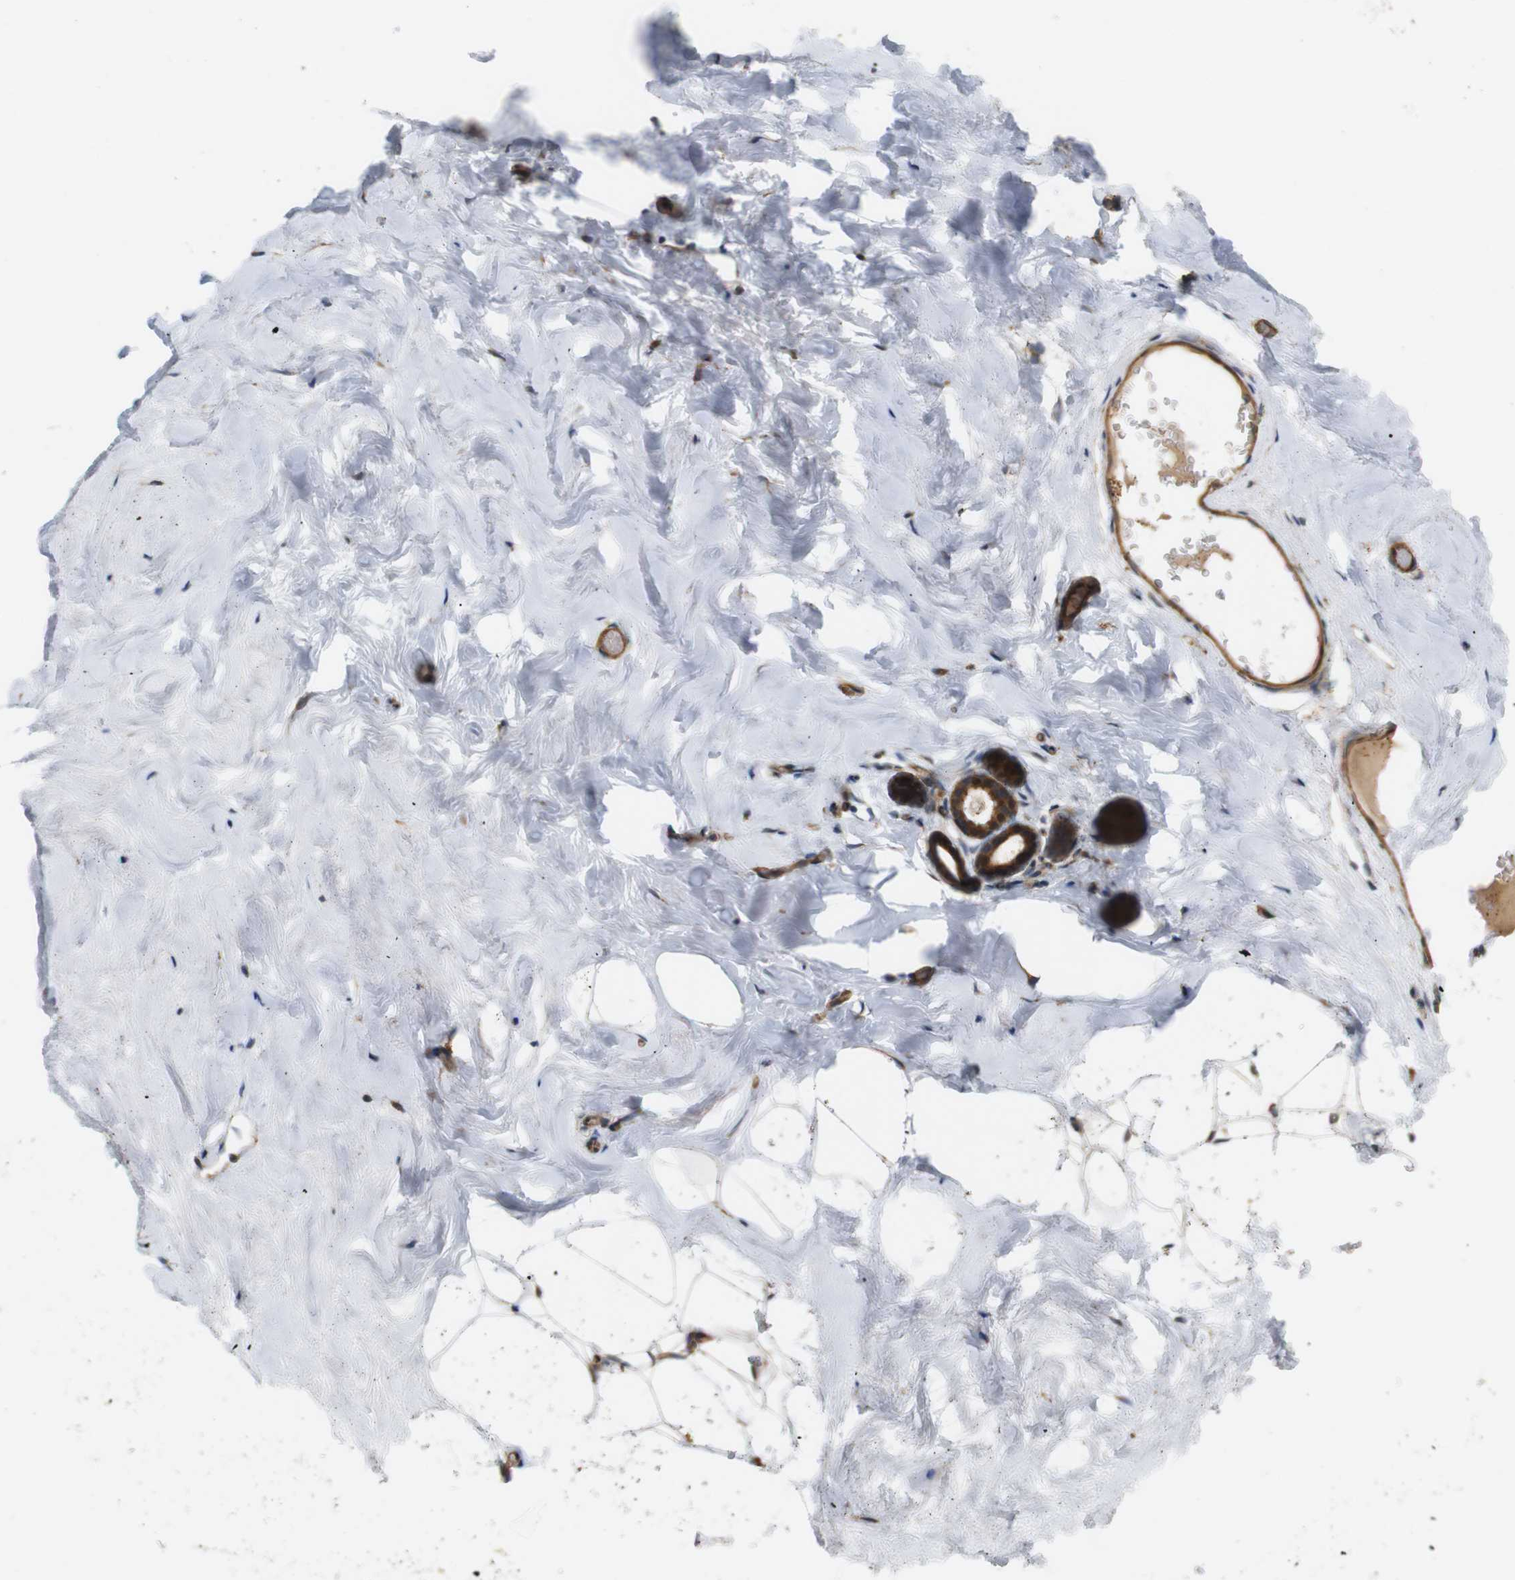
{"staining": {"intensity": "negative", "quantity": "none", "location": "none"}, "tissue": "breast", "cell_type": "Adipocytes", "image_type": "normal", "snomed": [{"axis": "morphology", "description": "Normal tissue, NOS"}, {"axis": "topography", "description": "Breast"}], "caption": "IHC photomicrograph of normal human breast stained for a protein (brown), which shows no expression in adipocytes.", "gene": "RPTOR", "patient": {"sex": "female", "age": 75}}